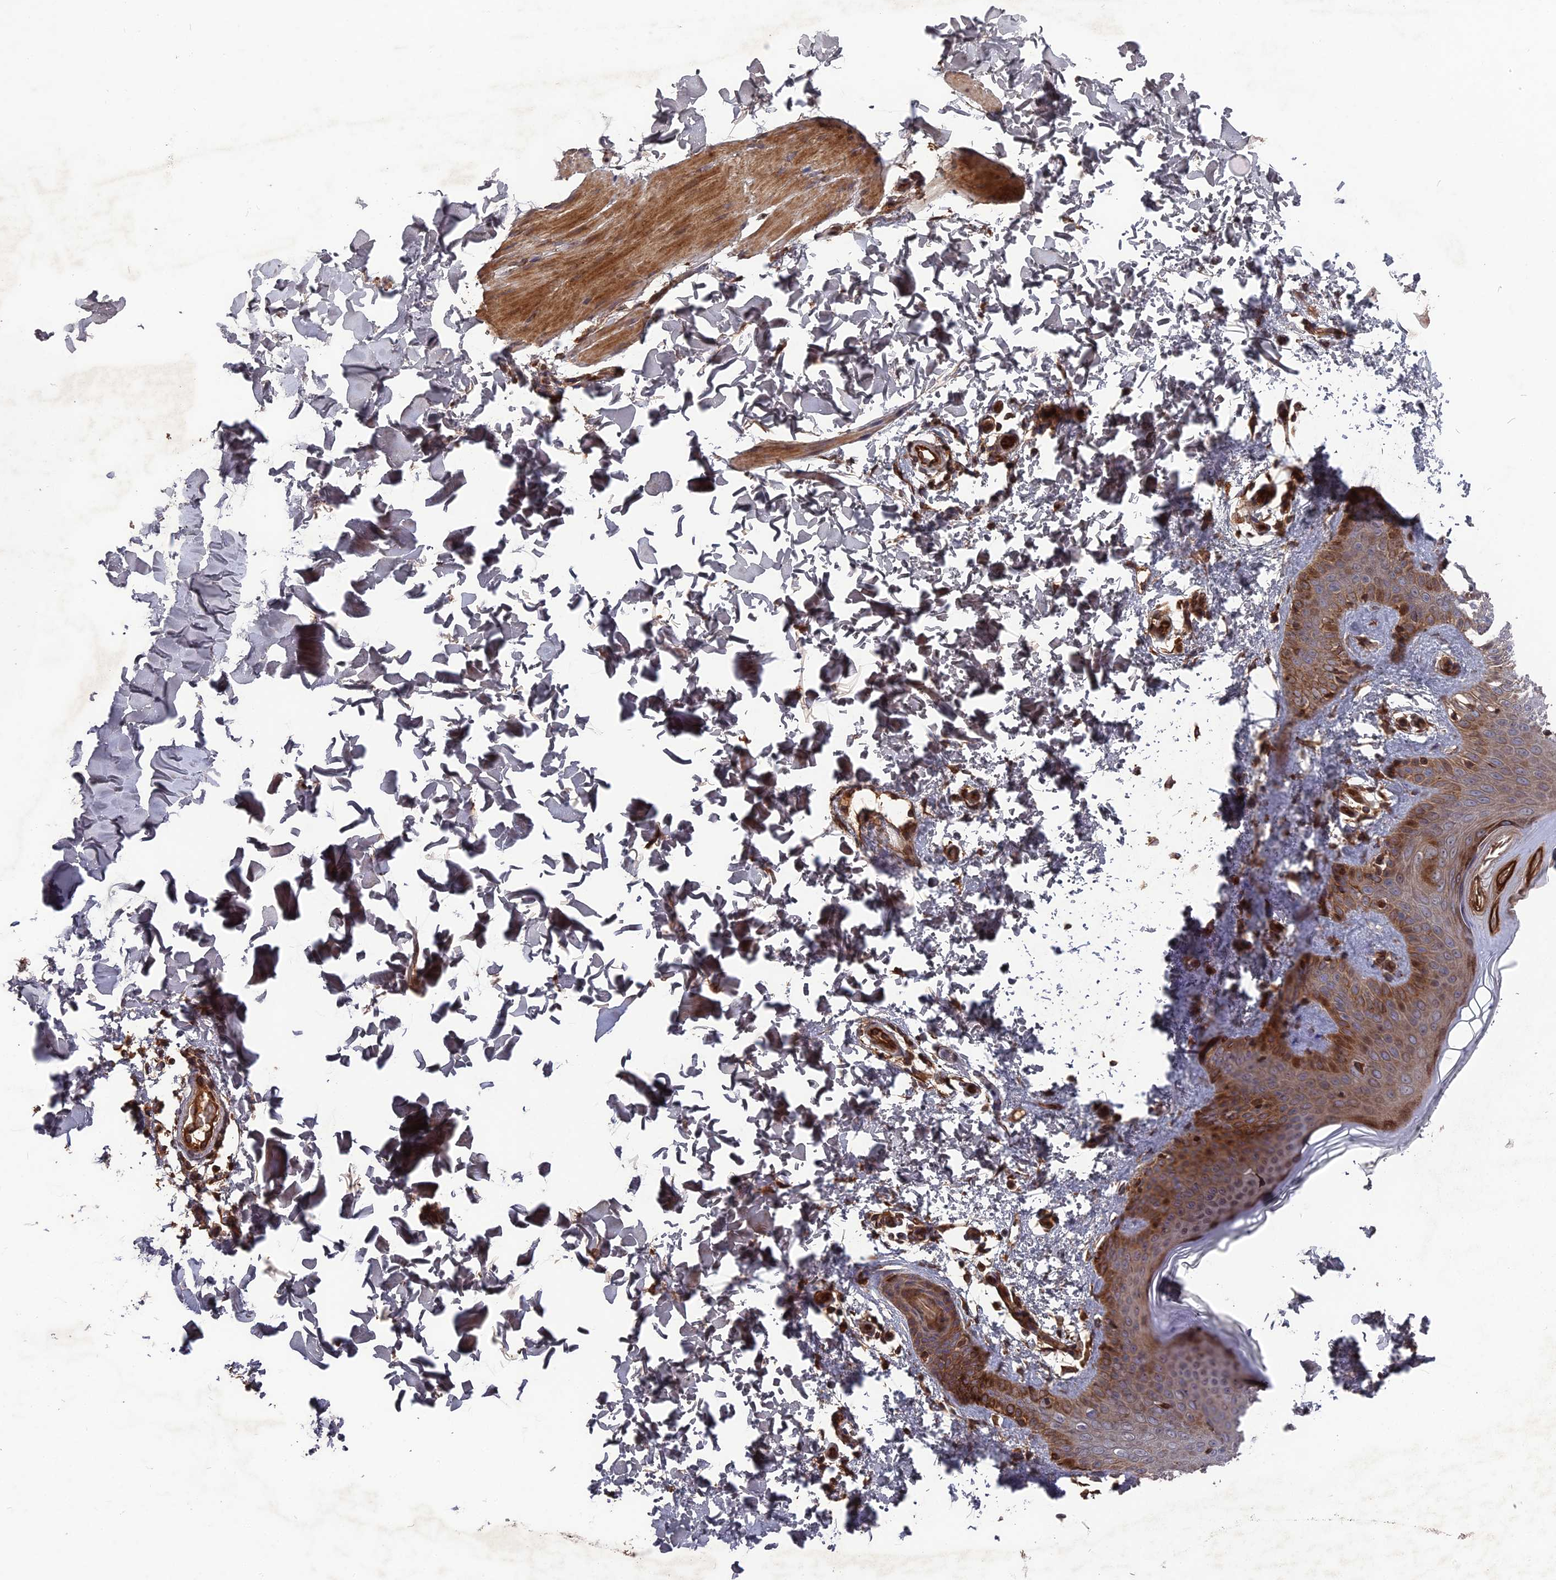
{"staining": {"intensity": "moderate", "quantity": ">75%", "location": "cytoplasmic/membranous,nuclear"}, "tissue": "skin", "cell_type": "Fibroblasts", "image_type": "normal", "snomed": [{"axis": "morphology", "description": "Normal tissue, NOS"}, {"axis": "topography", "description": "Skin"}], "caption": "Immunohistochemical staining of unremarkable human skin exhibits medium levels of moderate cytoplasmic/membranous,nuclear staining in approximately >75% of fibroblasts.", "gene": "DEF8", "patient": {"sex": "male", "age": 36}}